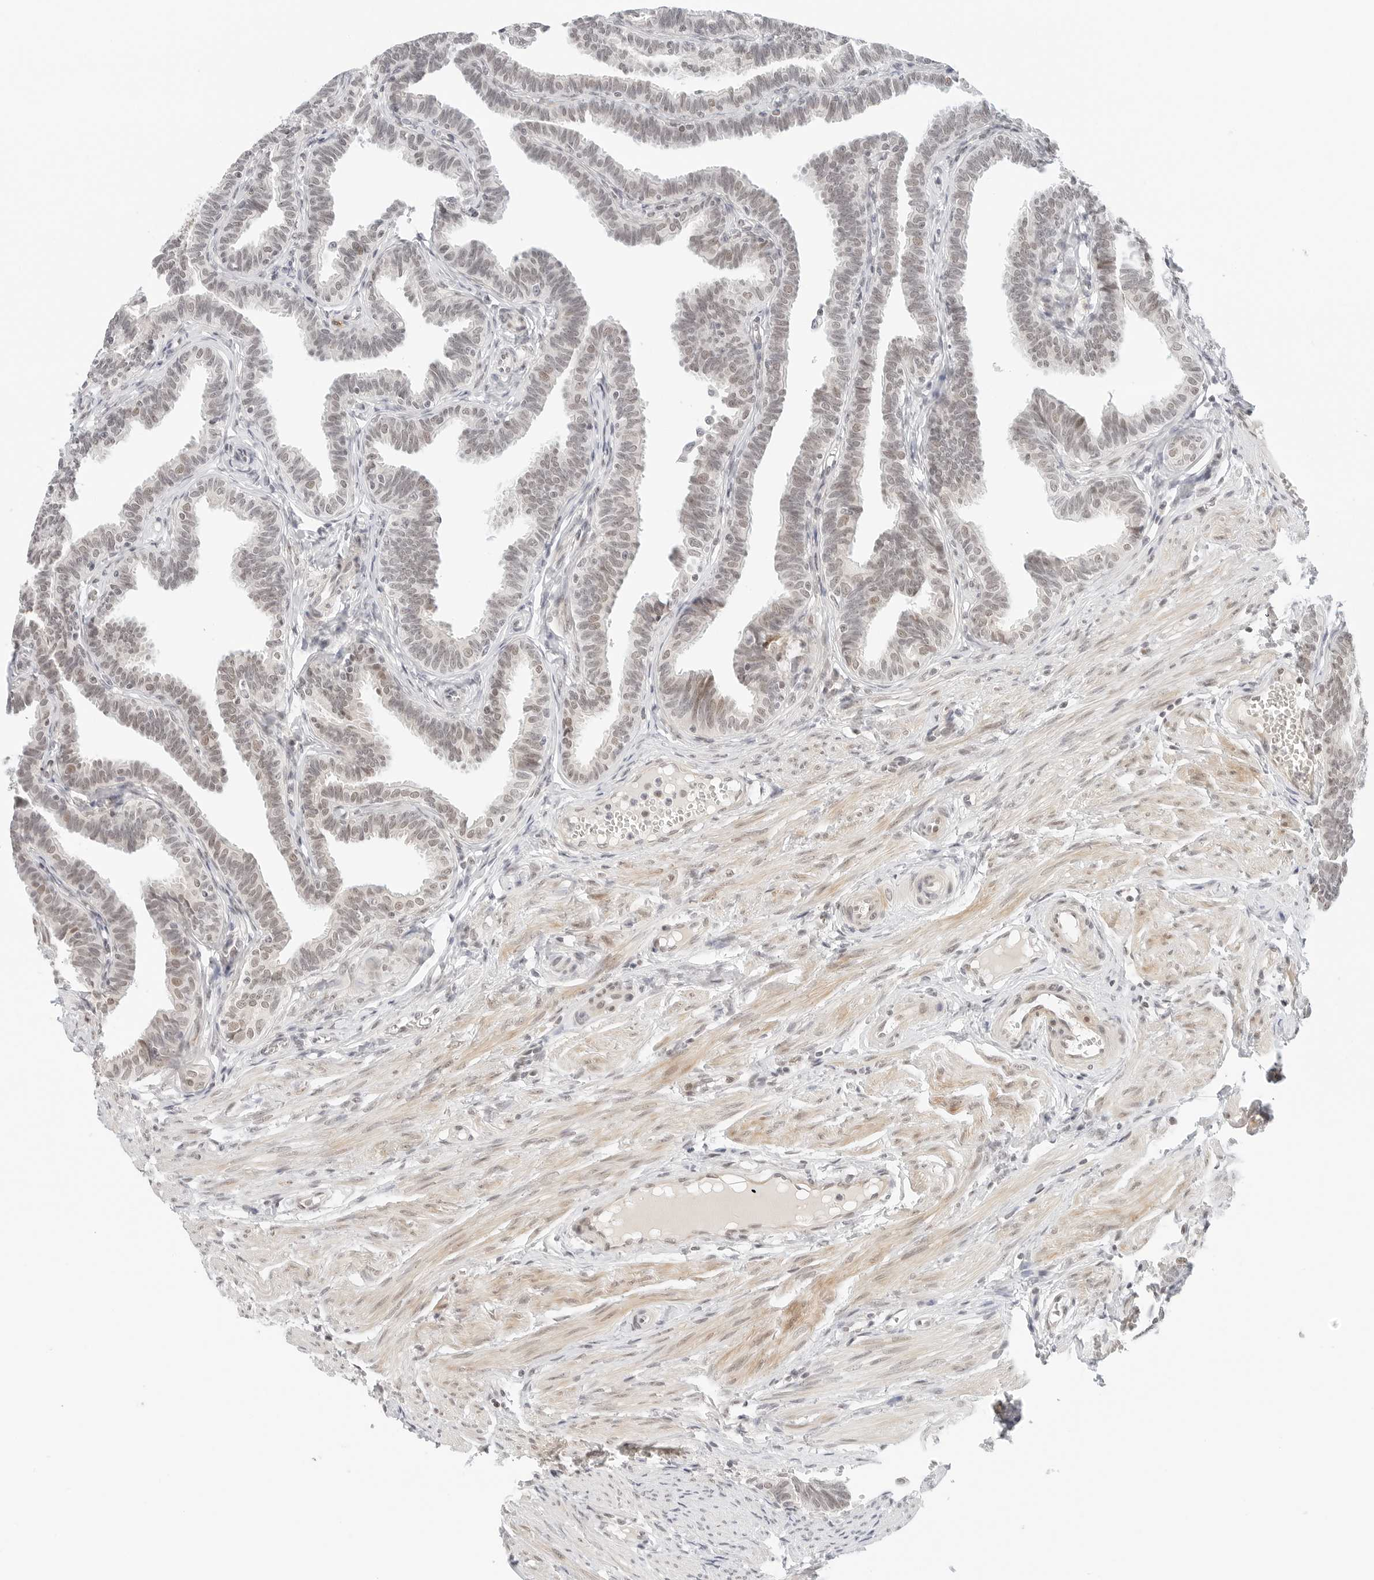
{"staining": {"intensity": "weak", "quantity": ">75%", "location": "nuclear"}, "tissue": "fallopian tube", "cell_type": "Glandular cells", "image_type": "normal", "snomed": [{"axis": "morphology", "description": "Normal tissue, NOS"}, {"axis": "topography", "description": "Fallopian tube"}, {"axis": "topography", "description": "Ovary"}], "caption": "Fallopian tube stained with immunohistochemistry (IHC) demonstrates weak nuclear expression in about >75% of glandular cells. (Stains: DAB (3,3'-diaminobenzidine) in brown, nuclei in blue, Microscopy: brightfield microscopy at high magnification).", "gene": "NEO1", "patient": {"sex": "female", "age": 23}}